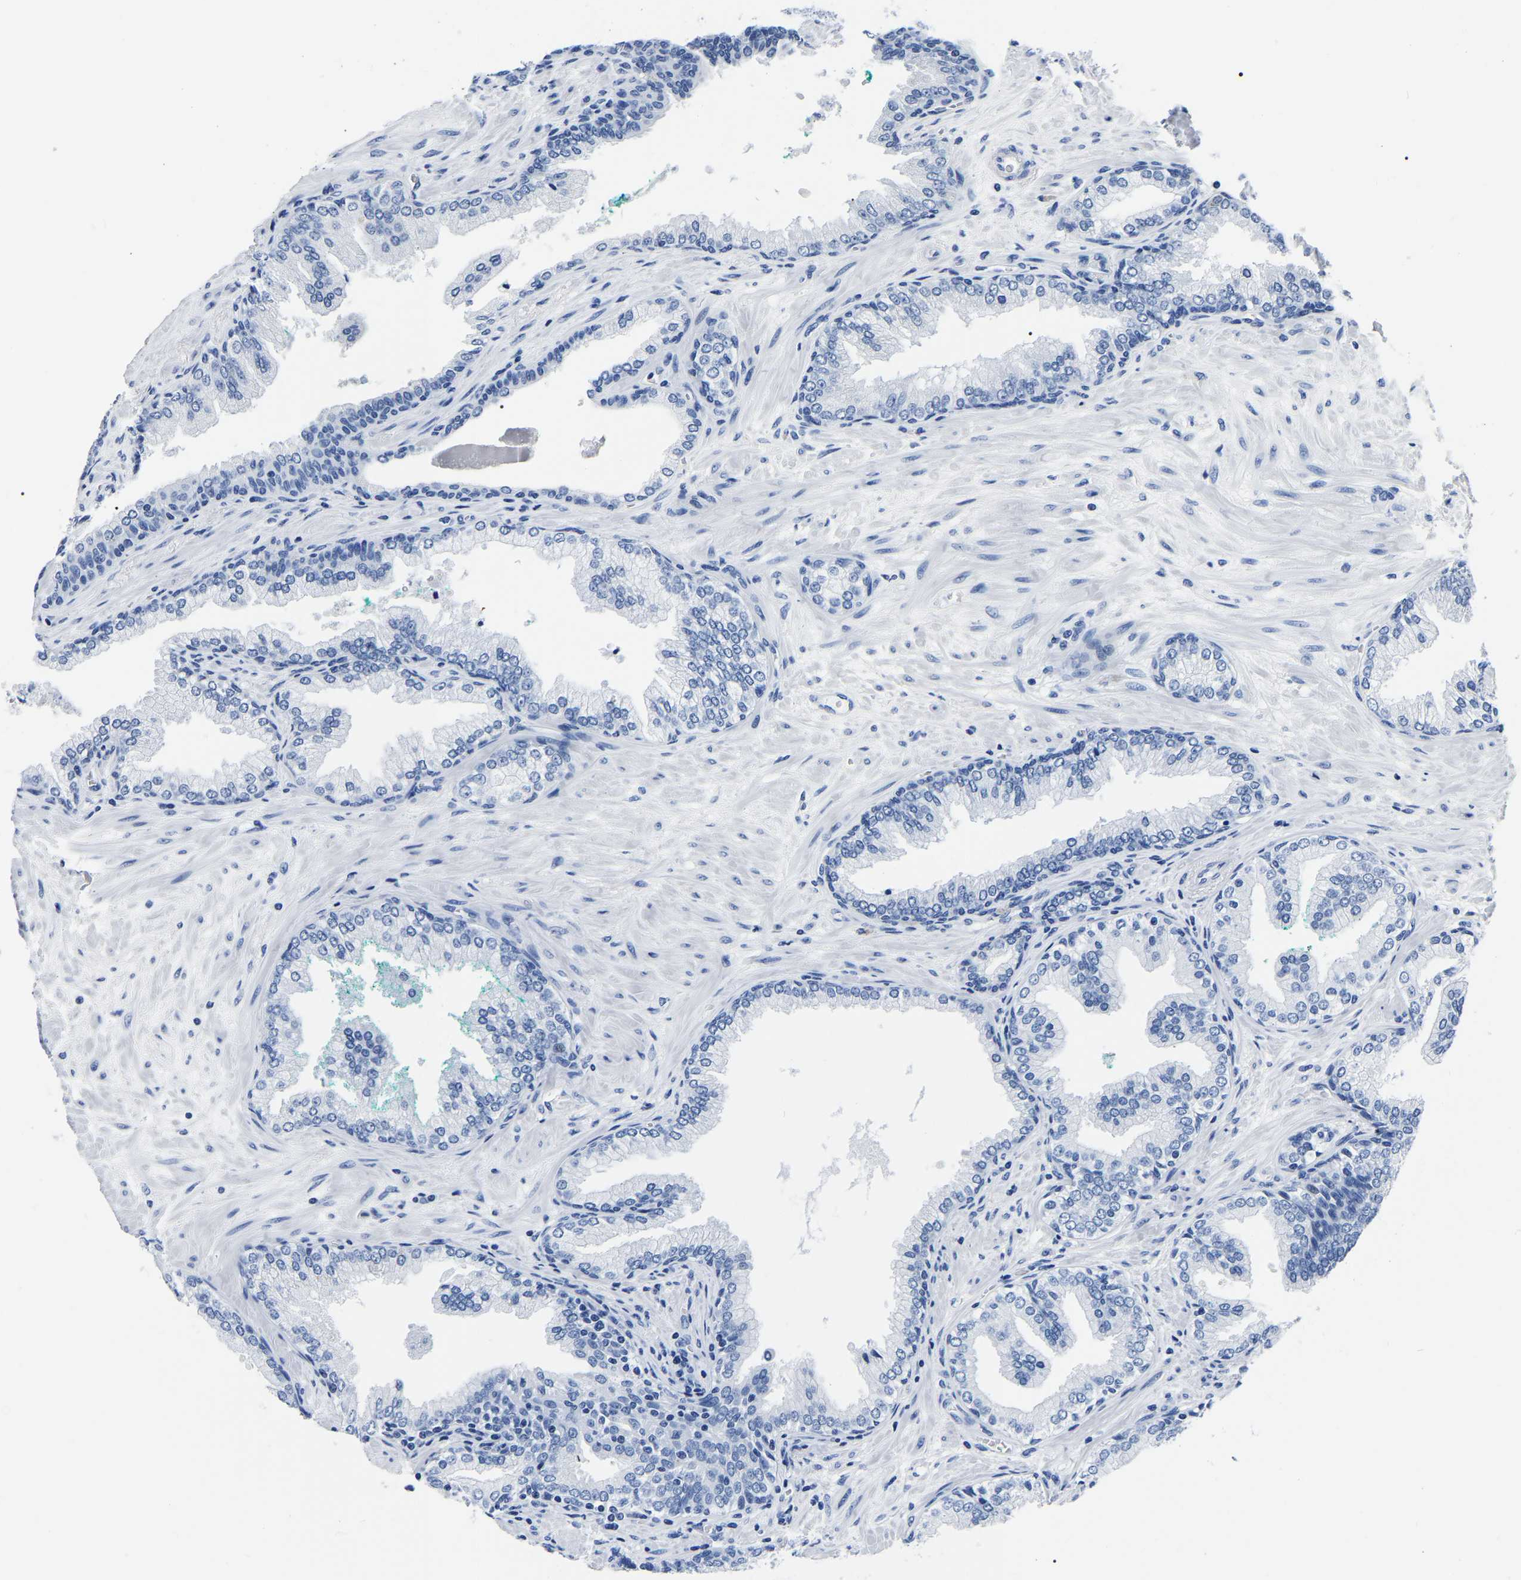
{"staining": {"intensity": "negative", "quantity": "none", "location": "none"}, "tissue": "prostate cancer", "cell_type": "Tumor cells", "image_type": "cancer", "snomed": [{"axis": "morphology", "description": "Adenocarcinoma, High grade"}, {"axis": "topography", "description": "Prostate"}], "caption": "Immunohistochemical staining of human prostate high-grade adenocarcinoma shows no significant positivity in tumor cells.", "gene": "IMPG2", "patient": {"sex": "male", "age": 71}}